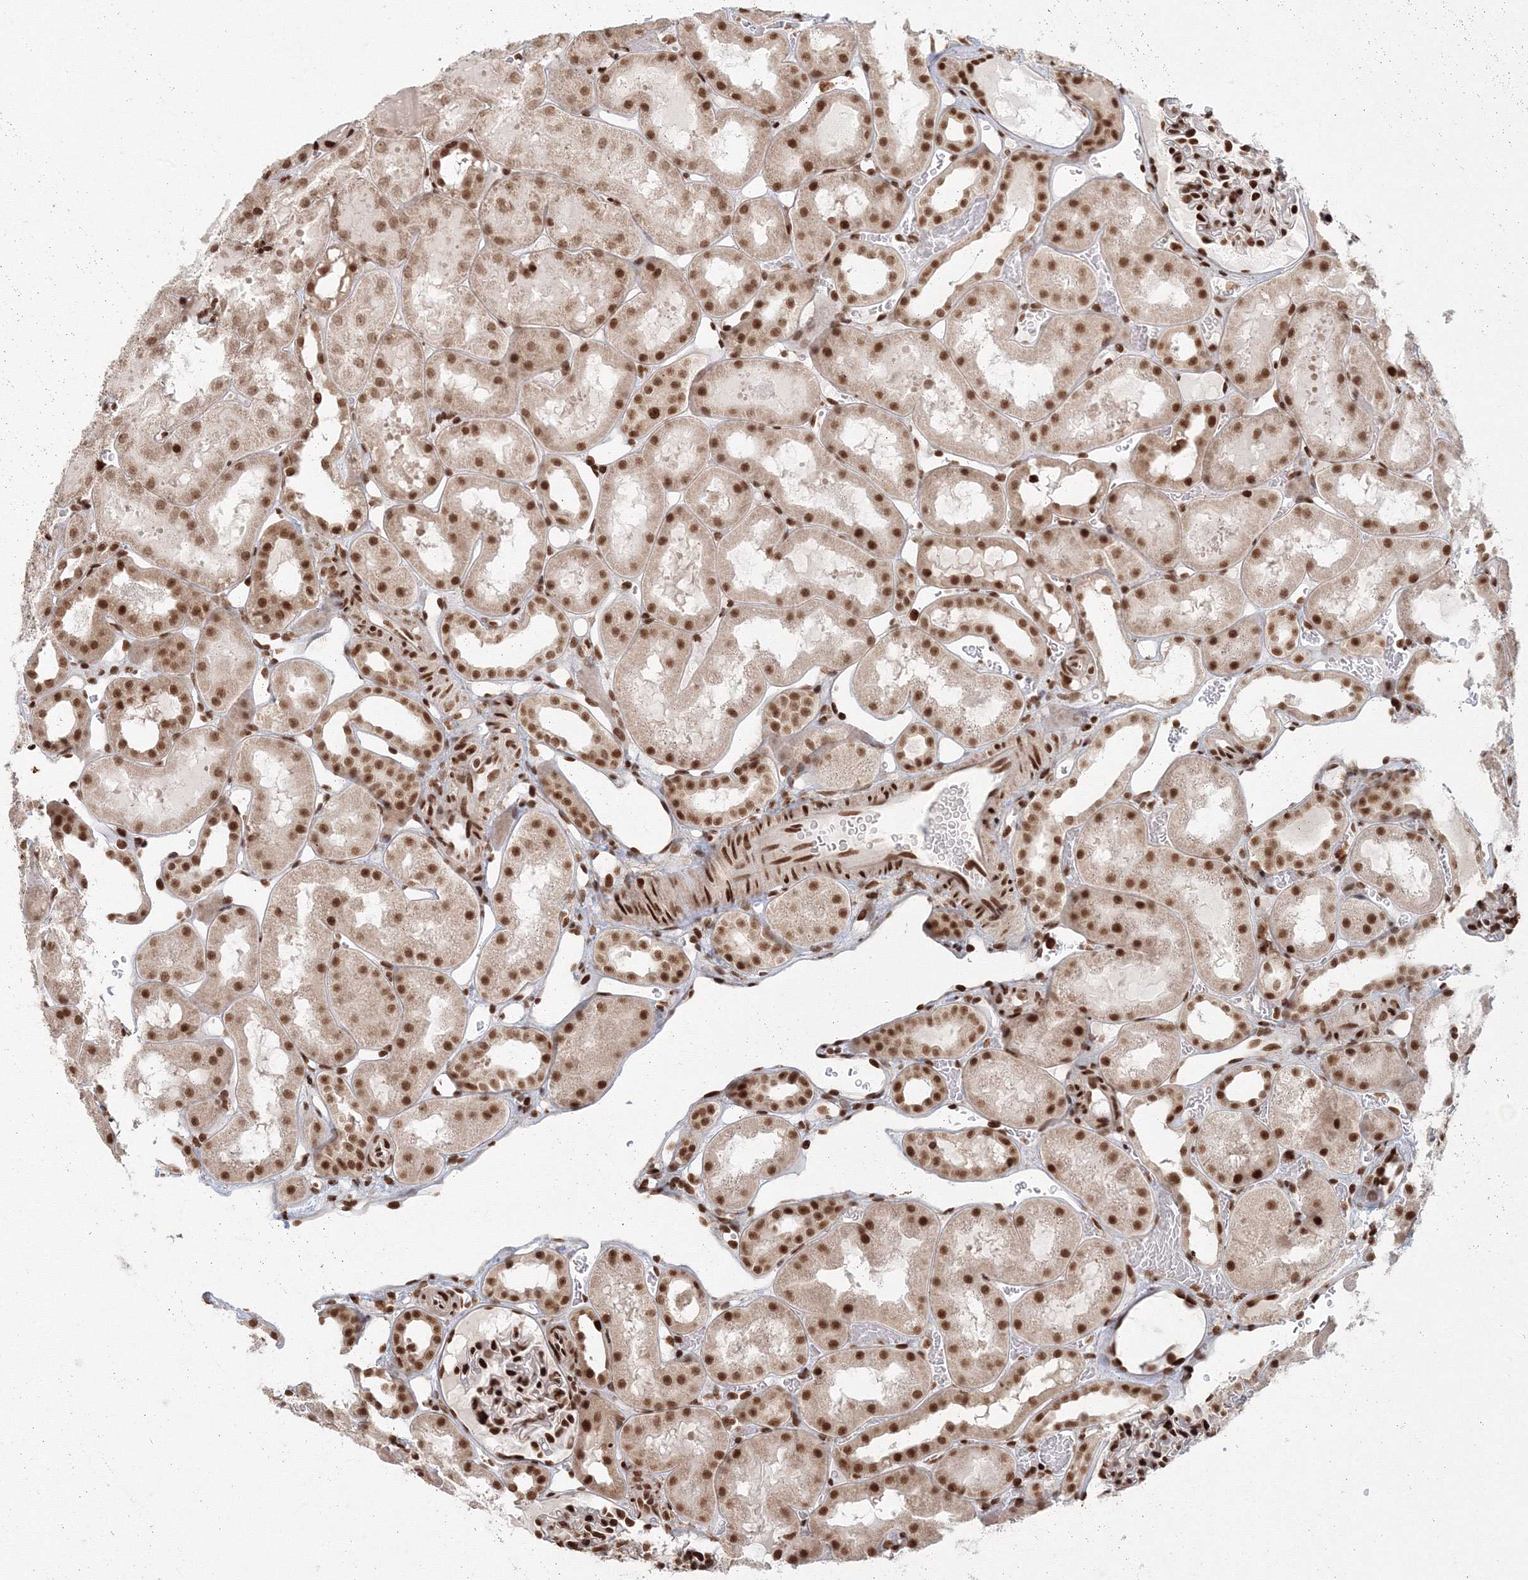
{"staining": {"intensity": "strong", "quantity": ">75%", "location": "nuclear"}, "tissue": "kidney", "cell_type": "Cells in glomeruli", "image_type": "normal", "snomed": [{"axis": "morphology", "description": "Normal tissue, NOS"}, {"axis": "topography", "description": "Kidney"}, {"axis": "topography", "description": "Urinary bladder"}], "caption": "This micrograph displays benign kidney stained with IHC to label a protein in brown. The nuclear of cells in glomeruli show strong positivity for the protein. Nuclei are counter-stained blue.", "gene": "KIF20A", "patient": {"sex": "male", "age": 16}}